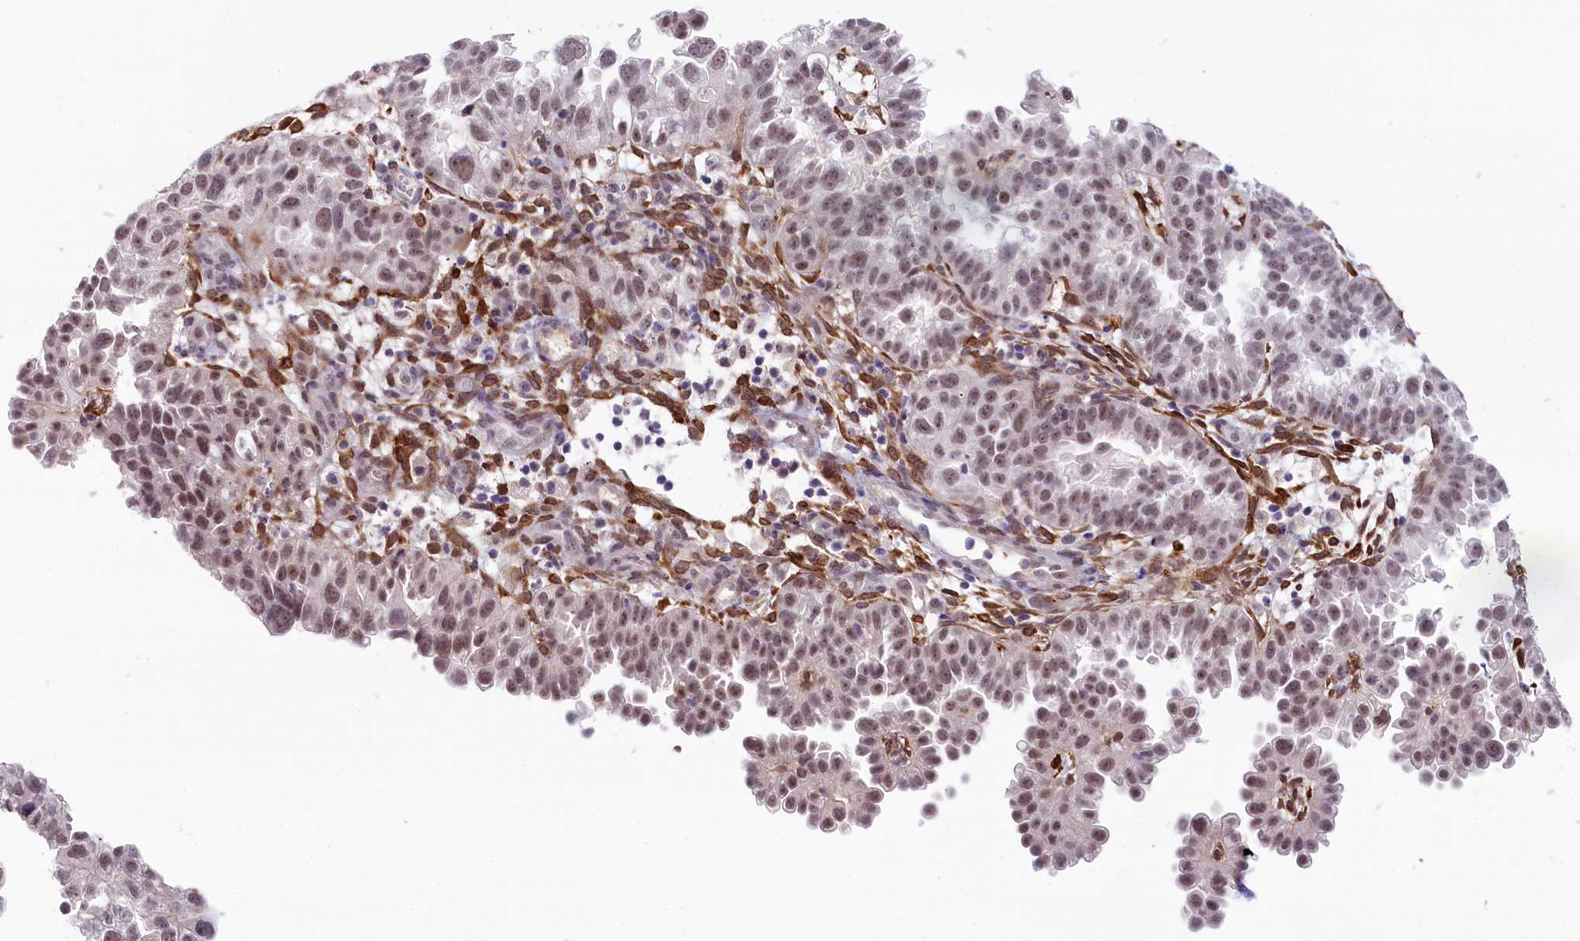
{"staining": {"intensity": "moderate", "quantity": ">75%", "location": "nuclear"}, "tissue": "endometrial cancer", "cell_type": "Tumor cells", "image_type": "cancer", "snomed": [{"axis": "morphology", "description": "Adenocarcinoma, NOS"}, {"axis": "topography", "description": "Endometrium"}], "caption": "Immunohistochemical staining of human adenocarcinoma (endometrial) reveals medium levels of moderate nuclear staining in about >75% of tumor cells.", "gene": "CRAMP1", "patient": {"sex": "female", "age": 85}}